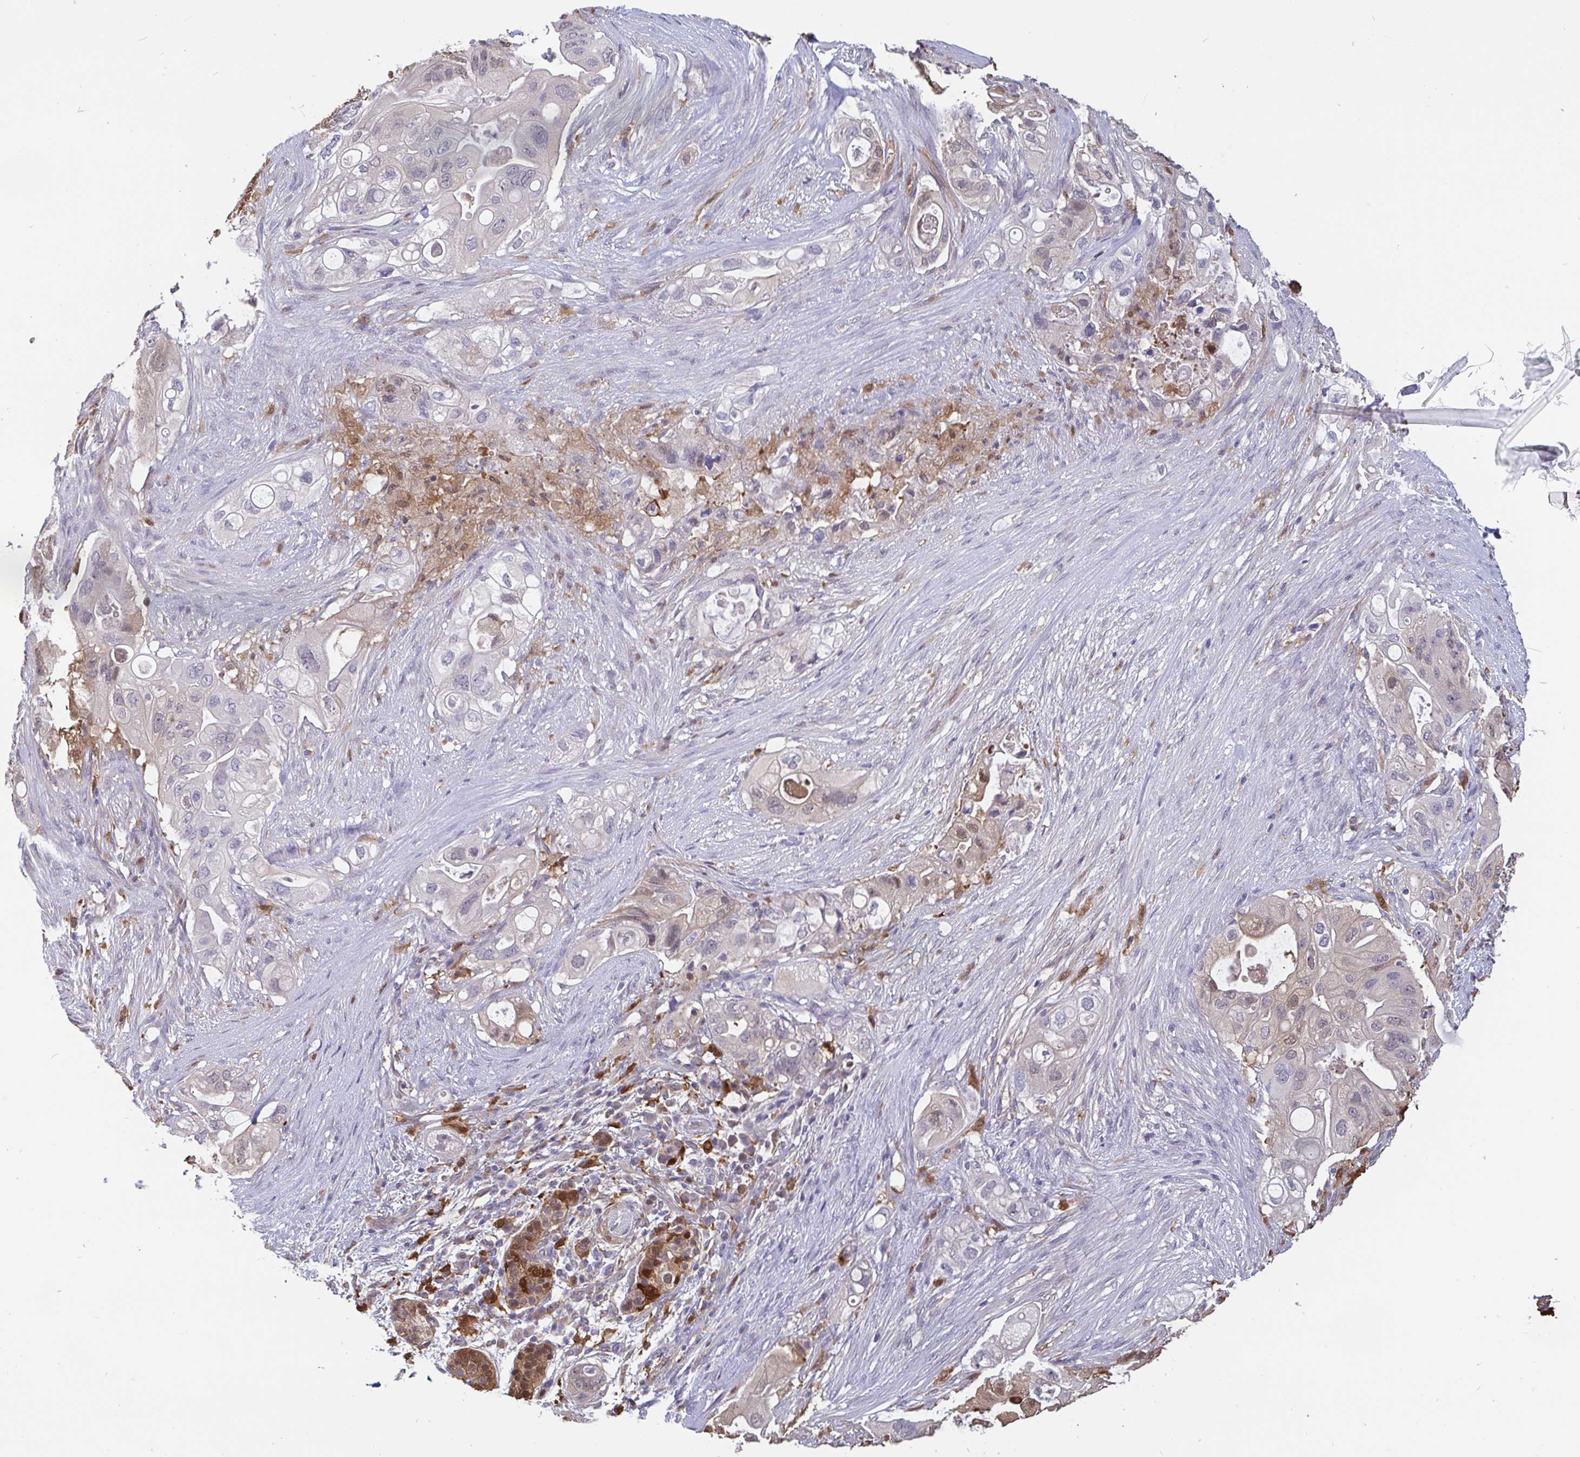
{"staining": {"intensity": "weak", "quantity": "<25%", "location": "nuclear"}, "tissue": "pancreatic cancer", "cell_type": "Tumor cells", "image_type": "cancer", "snomed": [{"axis": "morphology", "description": "Adenocarcinoma, NOS"}, {"axis": "topography", "description": "Pancreas"}], "caption": "Tumor cells show no significant staining in pancreatic cancer.", "gene": "IDH1", "patient": {"sex": "female", "age": 72}}